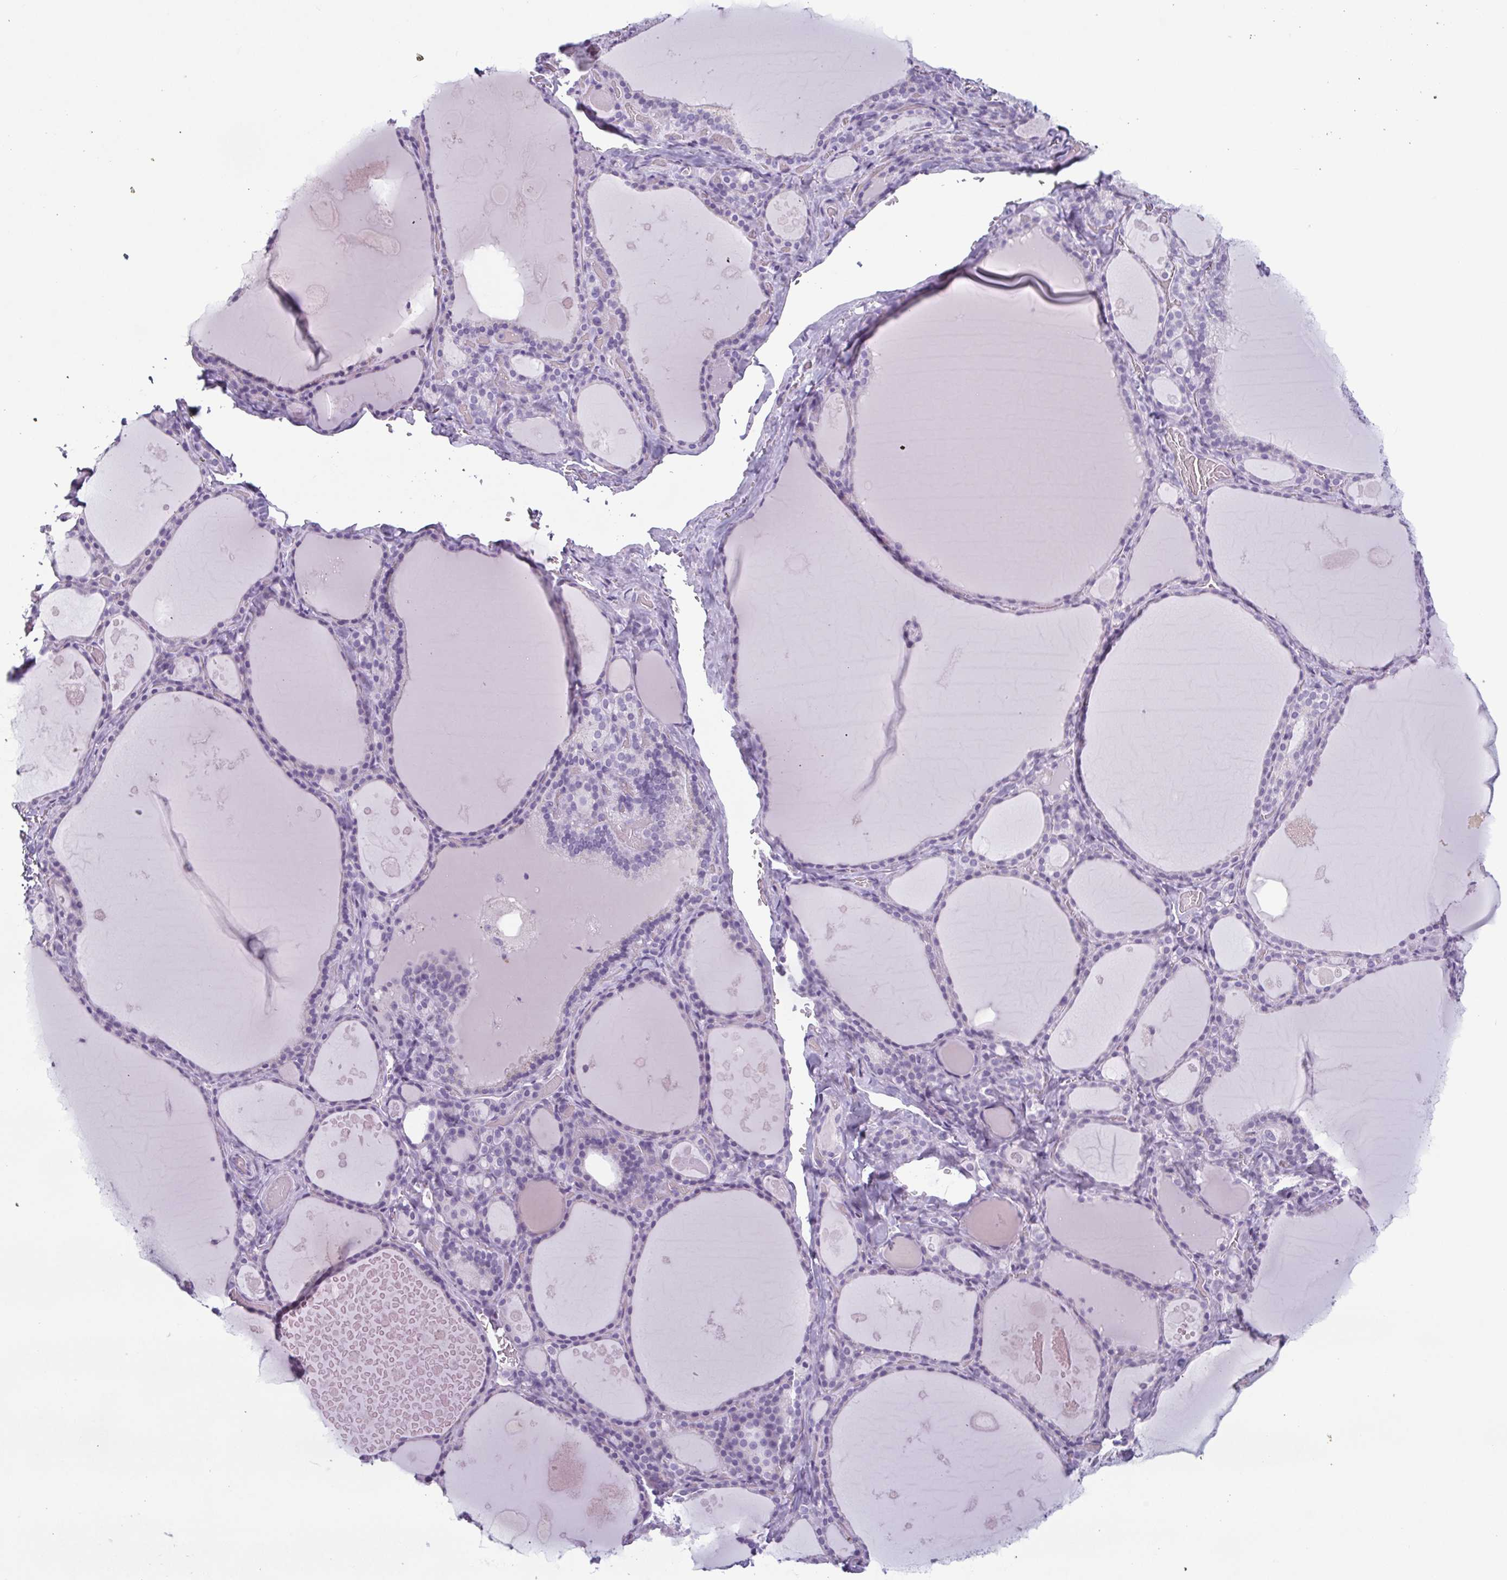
{"staining": {"intensity": "negative", "quantity": "none", "location": "none"}, "tissue": "thyroid gland", "cell_type": "Glandular cells", "image_type": "normal", "snomed": [{"axis": "morphology", "description": "Normal tissue, NOS"}, {"axis": "topography", "description": "Thyroid gland"}], "caption": "Glandular cells are negative for protein expression in unremarkable human thyroid gland. (DAB (3,3'-diaminobenzidine) IHC visualized using brightfield microscopy, high magnification).", "gene": "KRT78", "patient": {"sex": "male", "age": 56}}